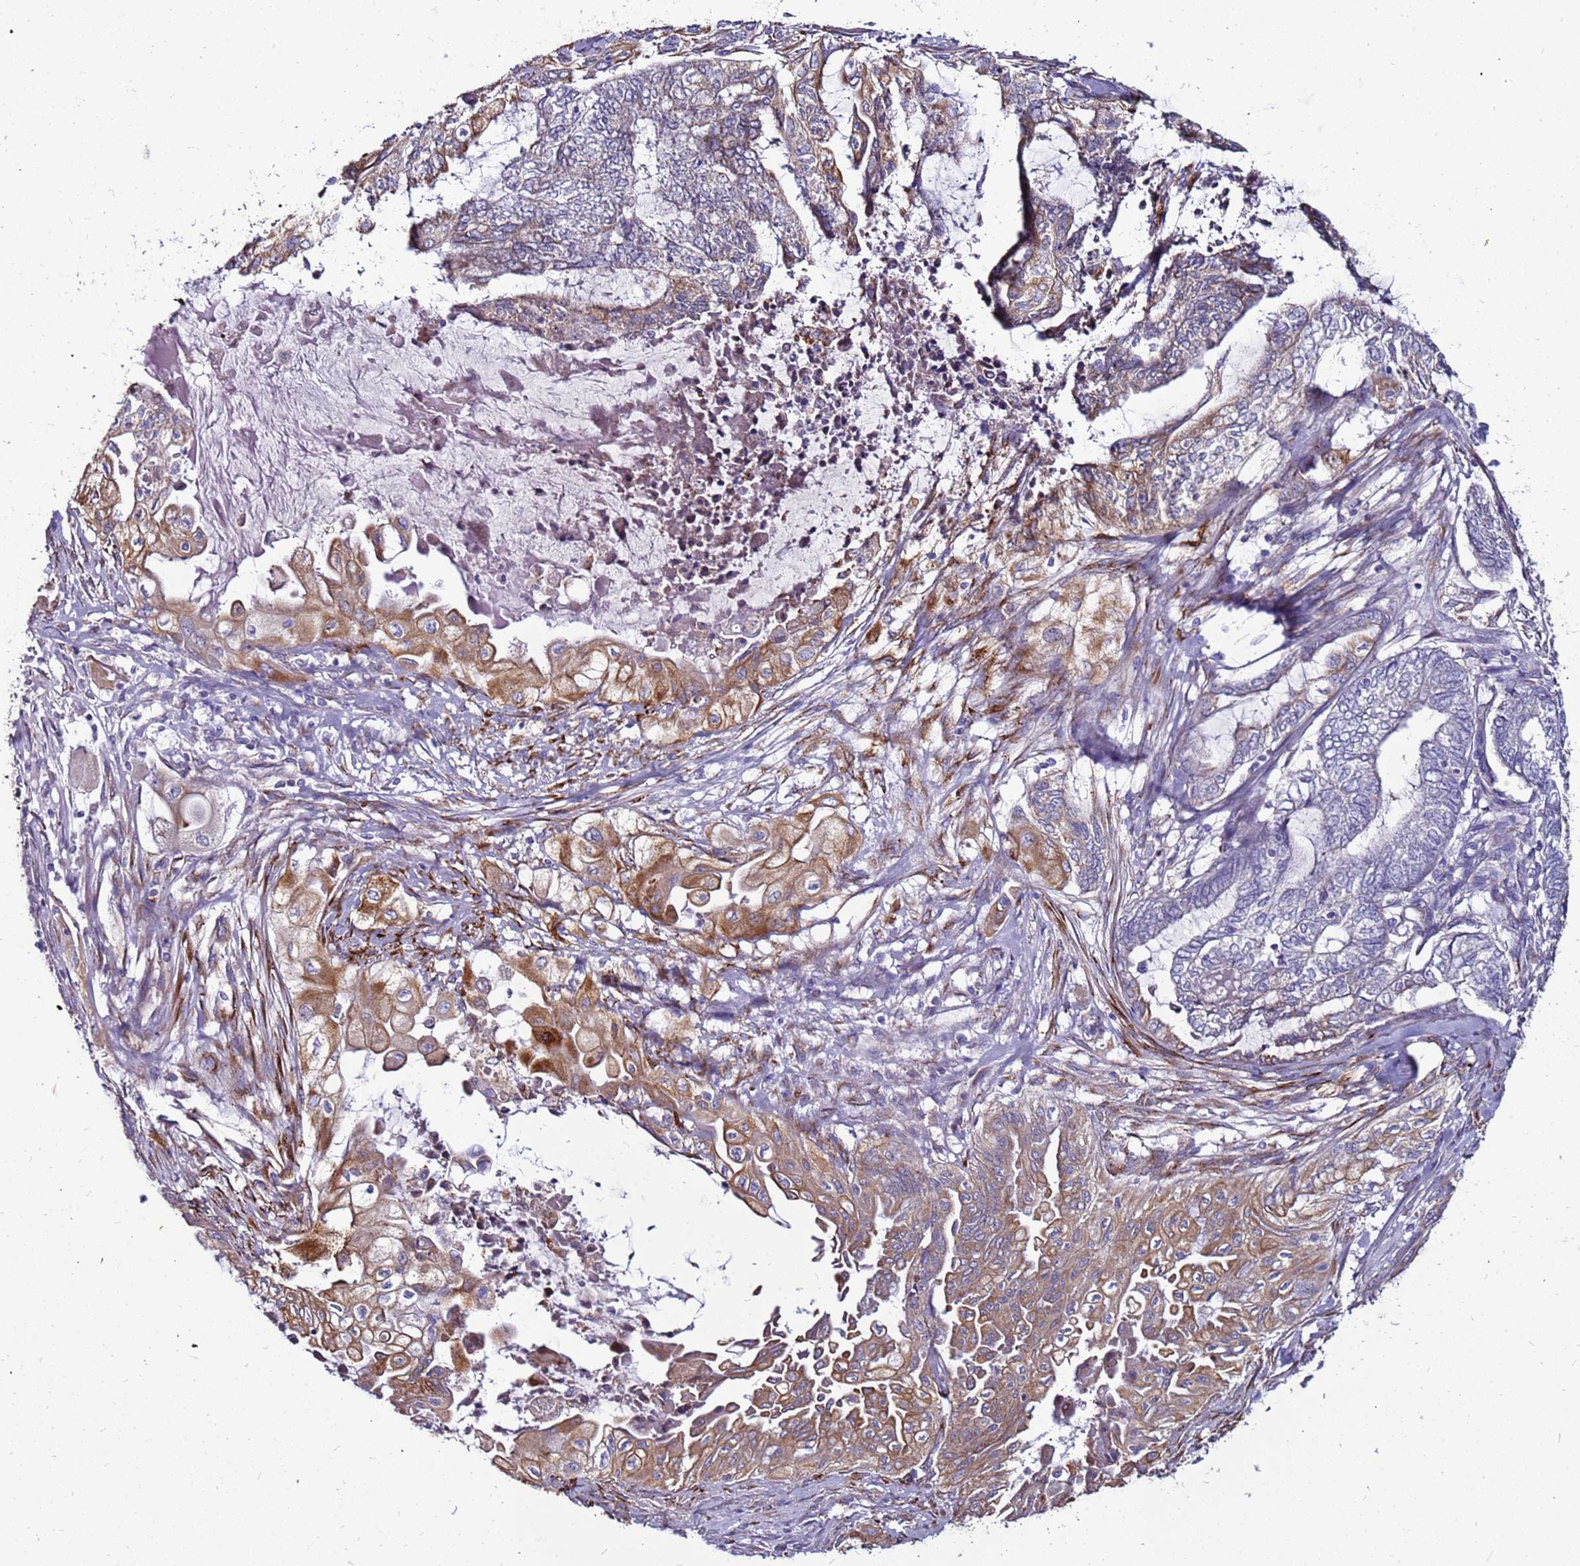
{"staining": {"intensity": "moderate", "quantity": "25%-75%", "location": "cytoplasmic/membranous"}, "tissue": "endometrial cancer", "cell_type": "Tumor cells", "image_type": "cancer", "snomed": [{"axis": "morphology", "description": "Adenocarcinoma, NOS"}, {"axis": "topography", "description": "Uterus"}, {"axis": "topography", "description": "Endometrium"}], "caption": "Endometrial cancer tissue exhibits moderate cytoplasmic/membranous positivity in approximately 25%-75% of tumor cells, visualized by immunohistochemistry.", "gene": "SLC44A3", "patient": {"sex": "female", "age": 70}}